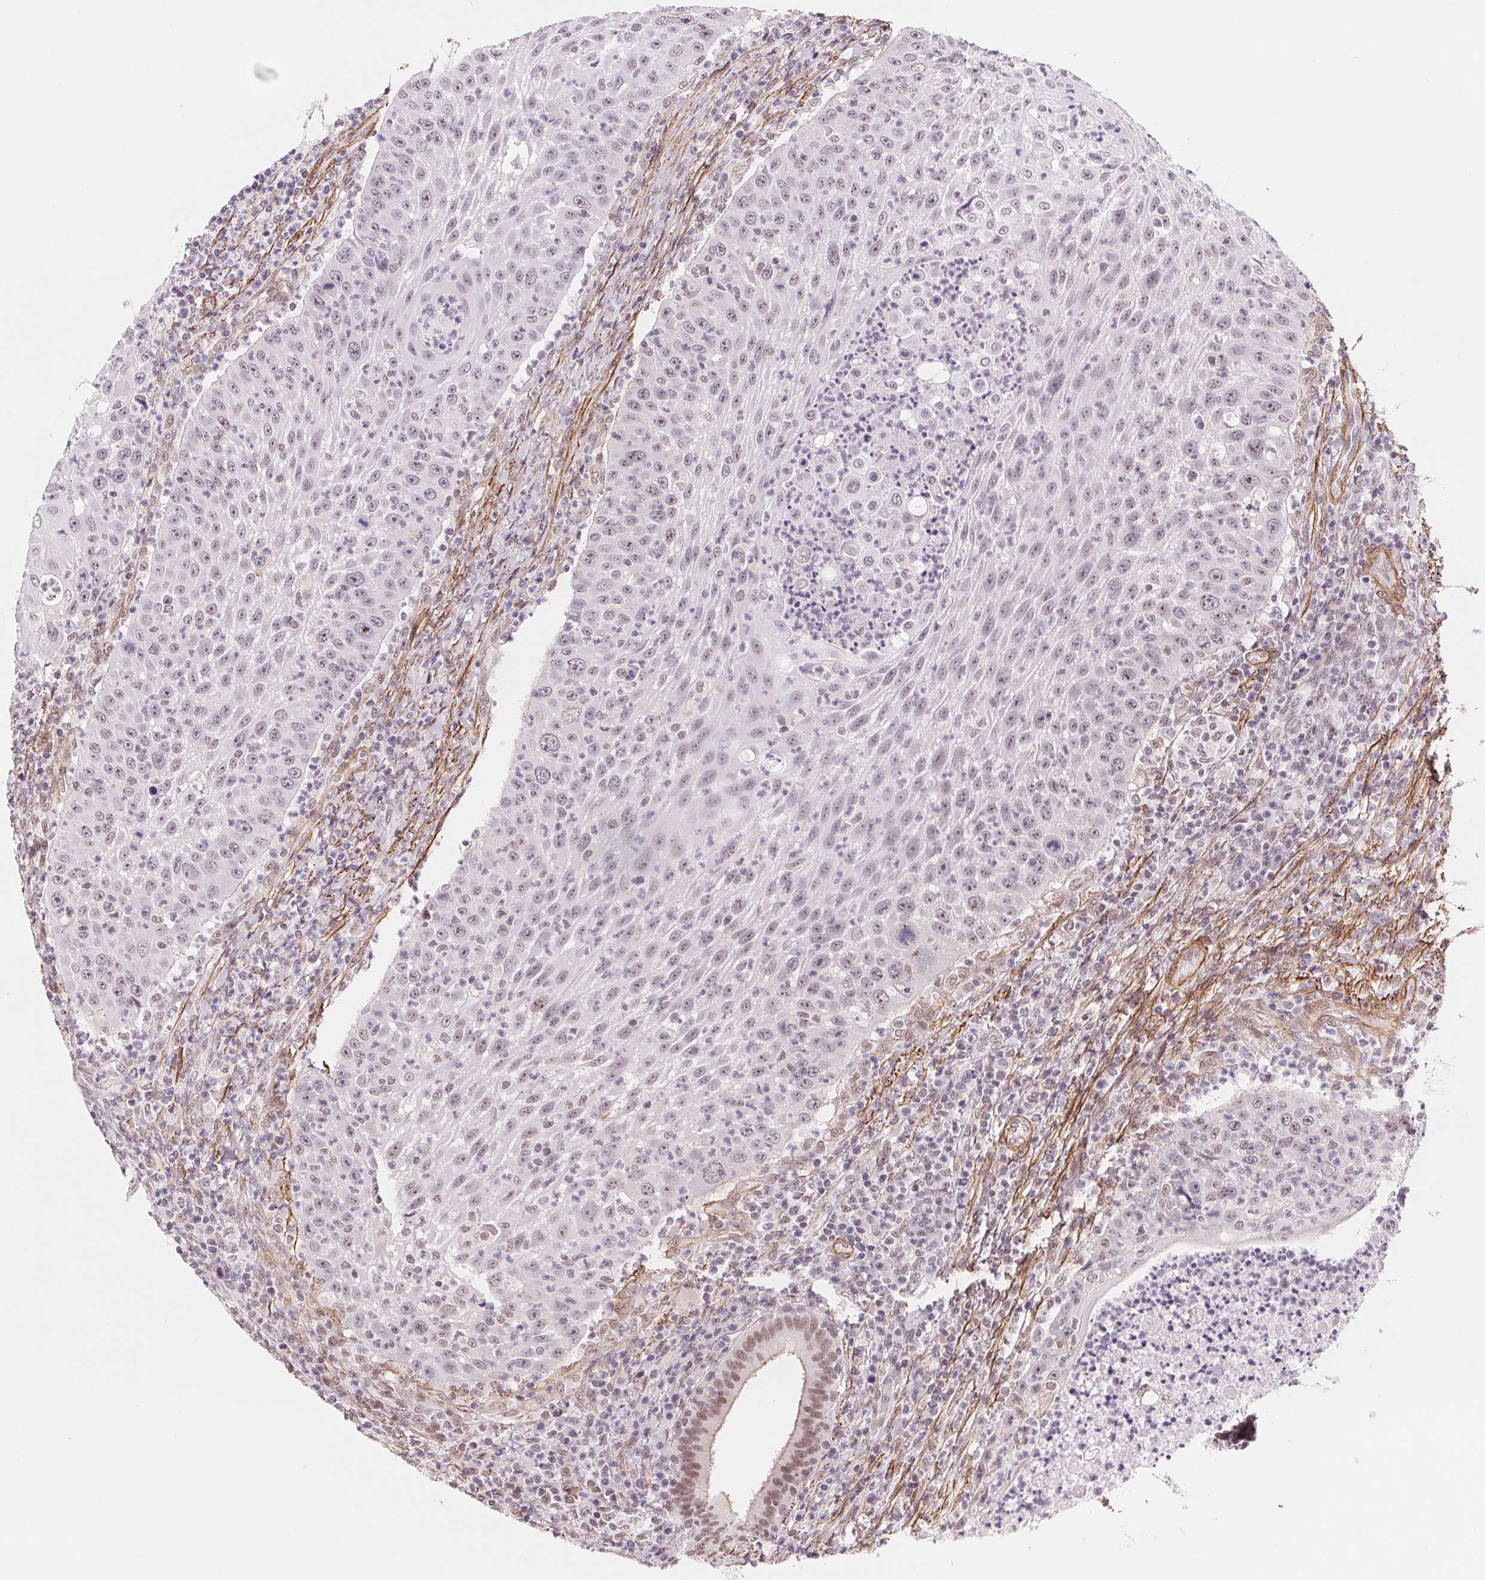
{"staining": {"intensity": "weak", "quantity": "<25%", "location": "nuclear"}, "tissue": "head and neck cancer", "cell_type": "Tumor cells", "image_type": "cancer", "snomed": [{"axis": "morphology", "description": "Squamous cell carcinoma, NOS"}, {"axis": "topography", "description": "Head-Neck"}], "caption": "This is a histopathology image of immunohistochemistry (IHC) staining of squamous cell carcinoma (head and neck), which shows no staining in tumor cells. (IHC, brightfield microscopy, high magnification).", "gene": "BCAT1", "patient": {"sex": "male", "age": 69}}